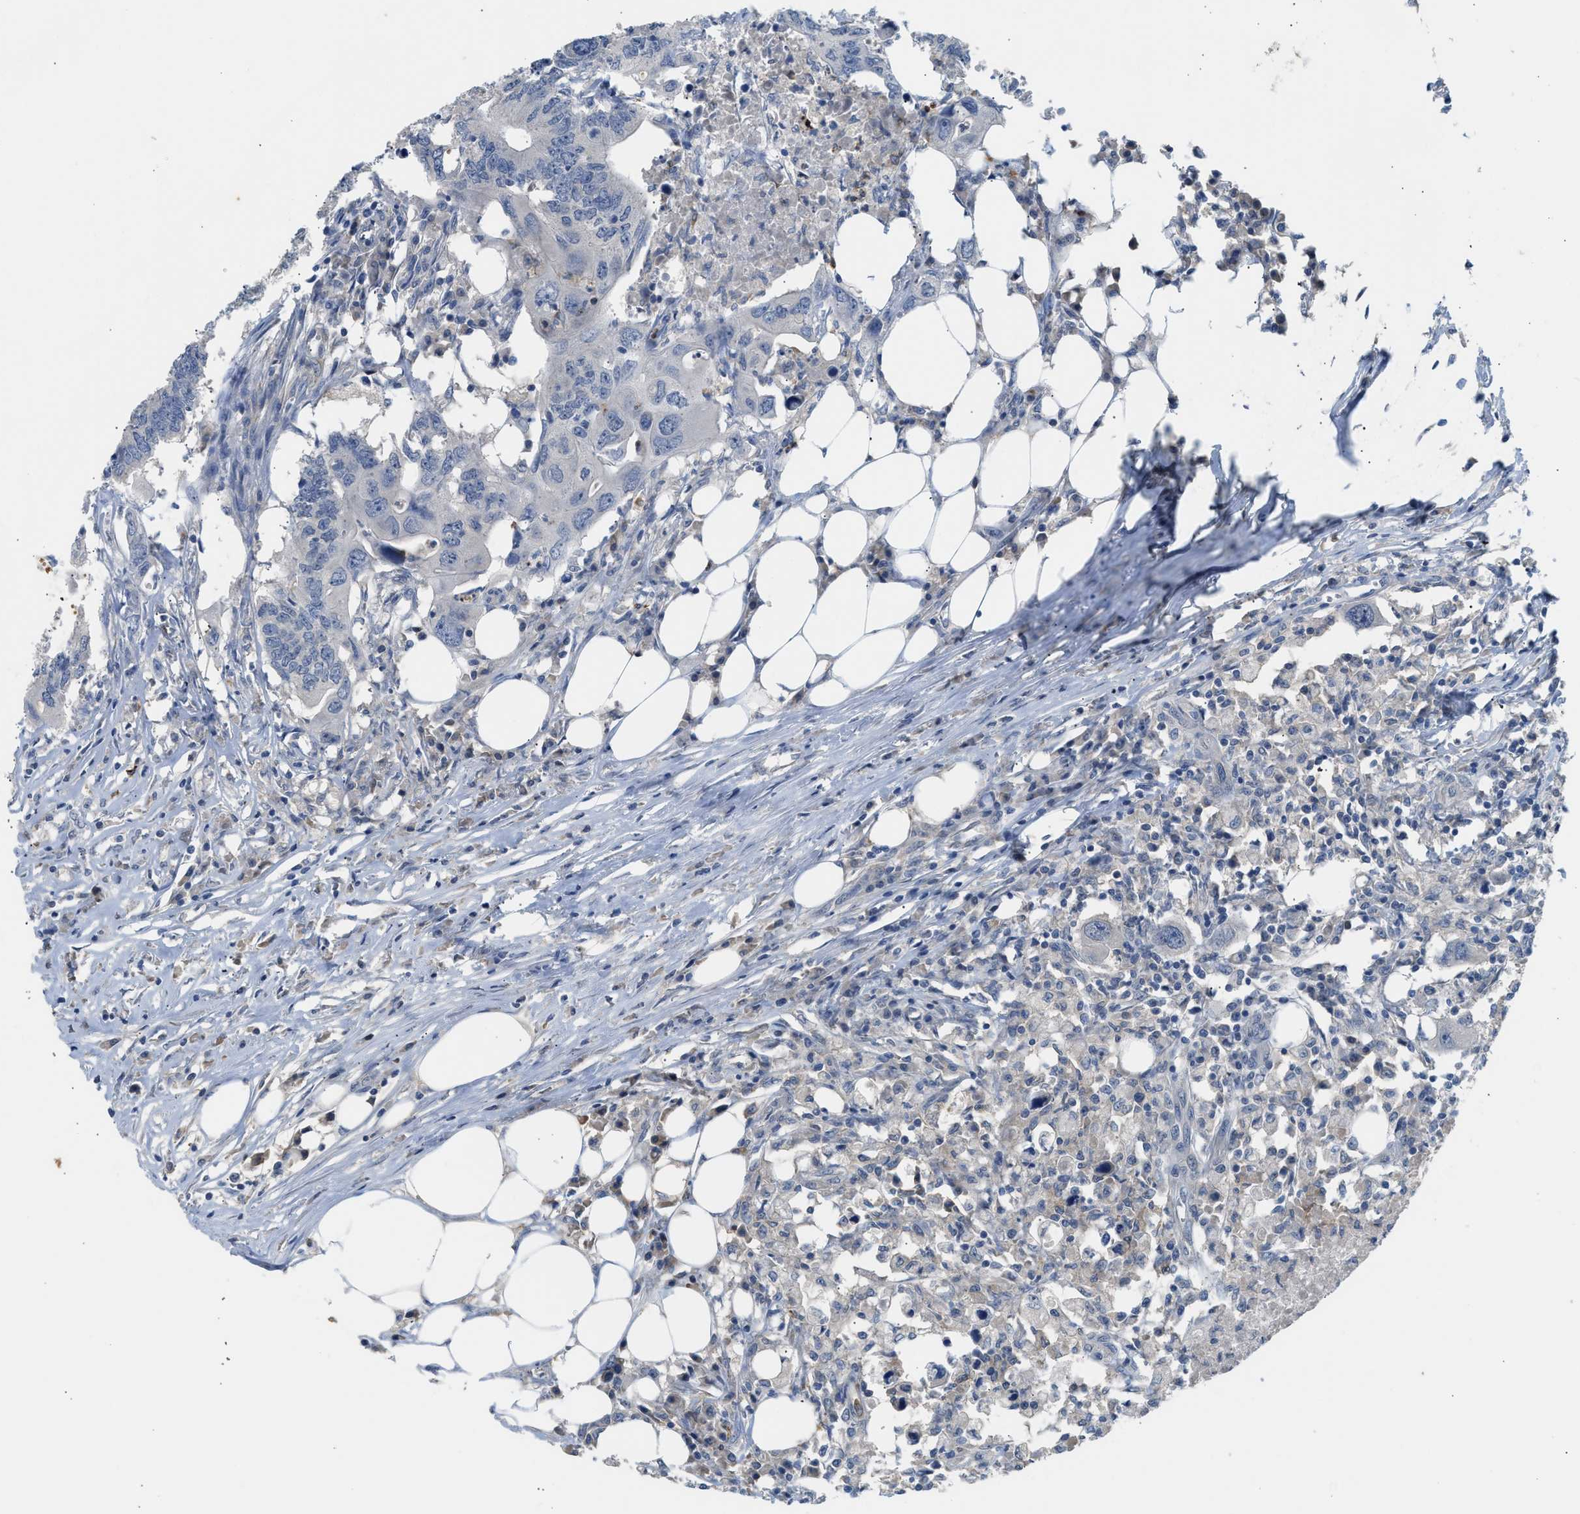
{"staining": {"intensity": "negative", "quantity": "none", "location": "none"}, "tissue": "colorectal cancer", "cell_type": "Tumor cells", "image_type": "cancer", "snomed": [{"axis": "morphology", "description": "Adenocarcinoma, NOS"}, {"axis": "topography", "description": "Colon"}], "caption": "Immunohistochemistry histopathology image of colorectal adenocarcinoma stained for a protein (brown), which exhibits no positivity in tumor cells.", "gene": "RHBDF2", "patient": {"sex": "male", "age": 71}}